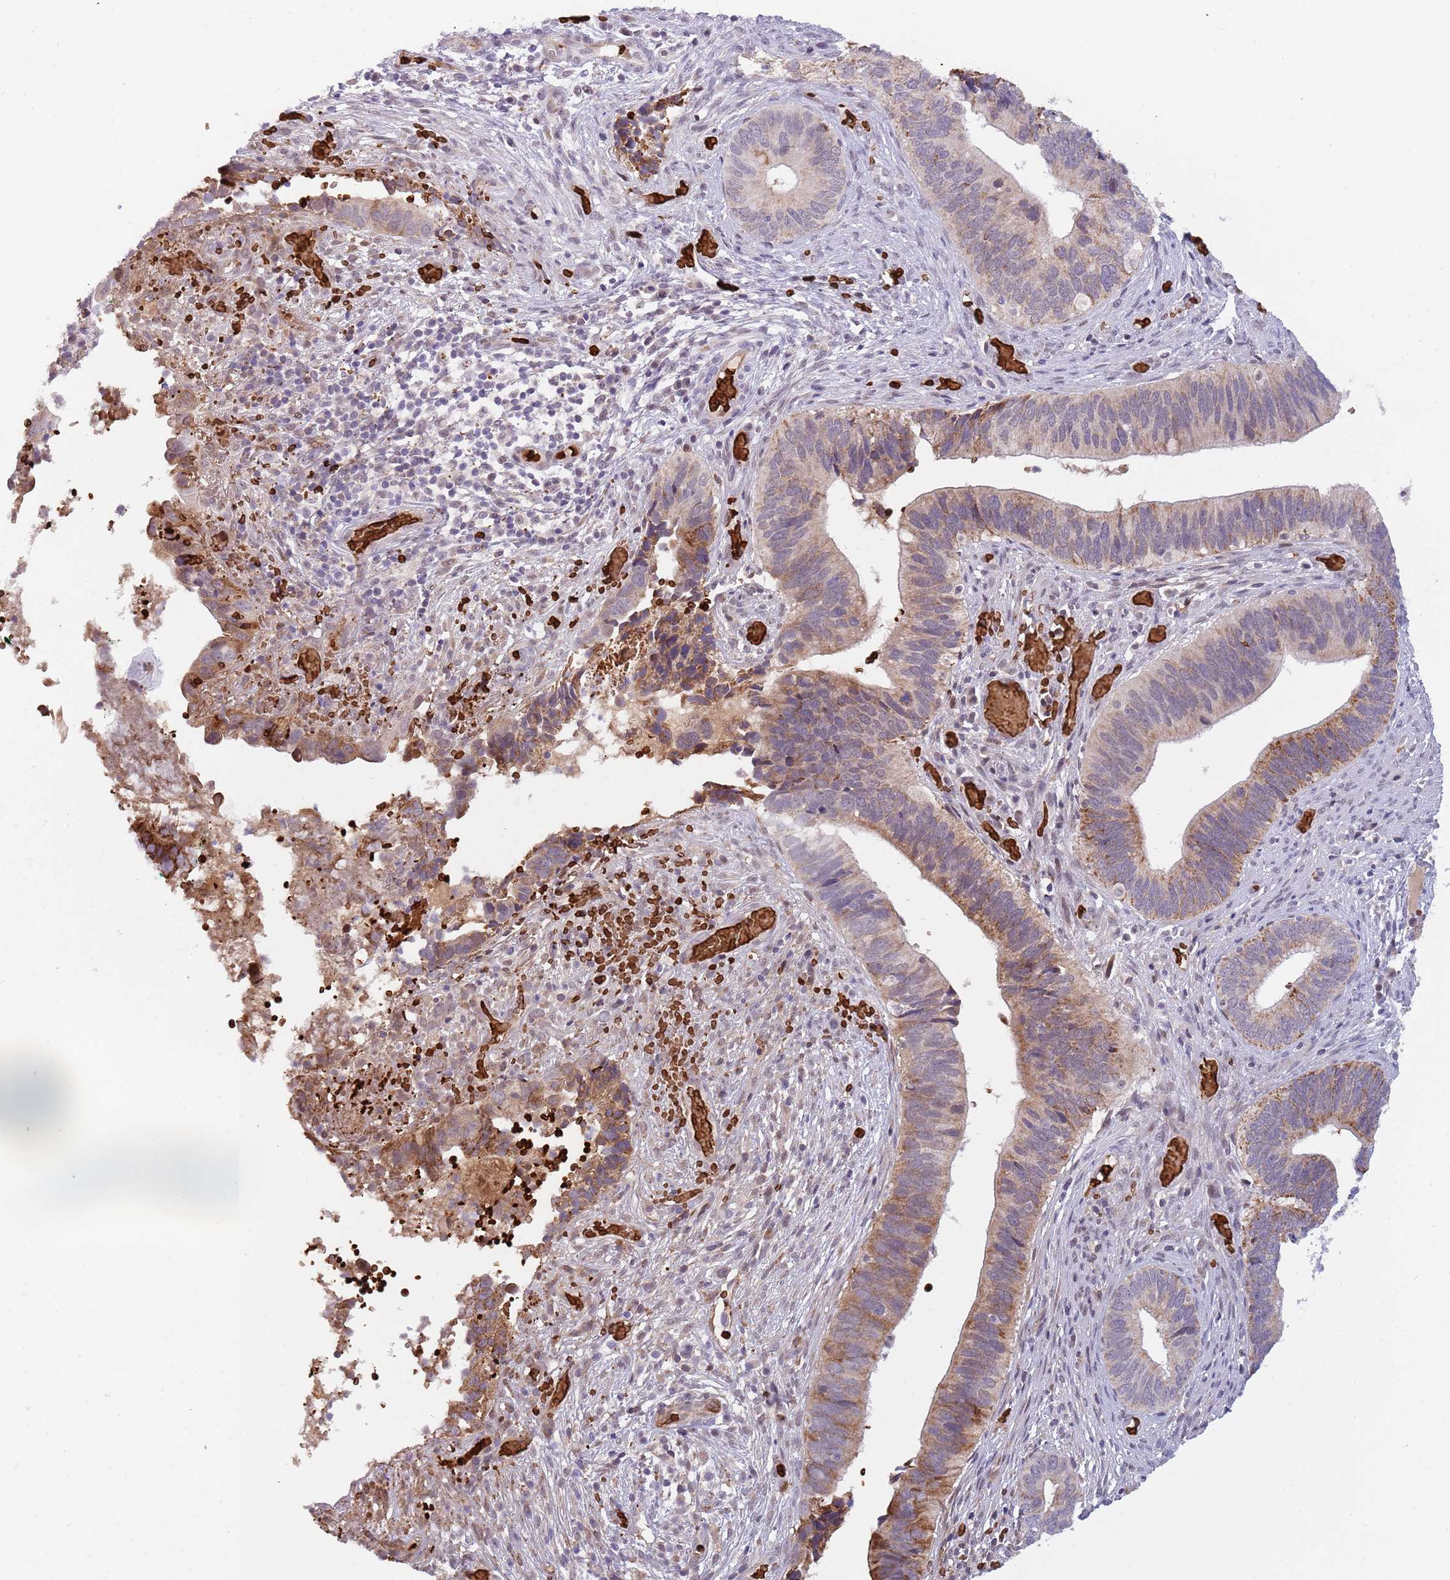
{"staining": {"intensity": "moderate", "quantity": ">75%", "location": "cytoplasmic/membranous"}, "tissue": "cervical cancer", "cell_type": "Tumor cells", "image_type": "cancer", "snomed": [{"axis": "morphology", "description": "Adenocarcinoma, NOS"}, {"axis": "topography", "description": "Cervix"}], "caption": "A histopathology image of human adenocarcinoma (cervical) stained for a protein demonstrates moderate cytoplasmic/membranous brown staining in tumor cells. Ihc stains the protein in brown and the nuclei are stained blue.", "gene": "LYPD6B", "patient": {"sex": "female", "age": 42}}